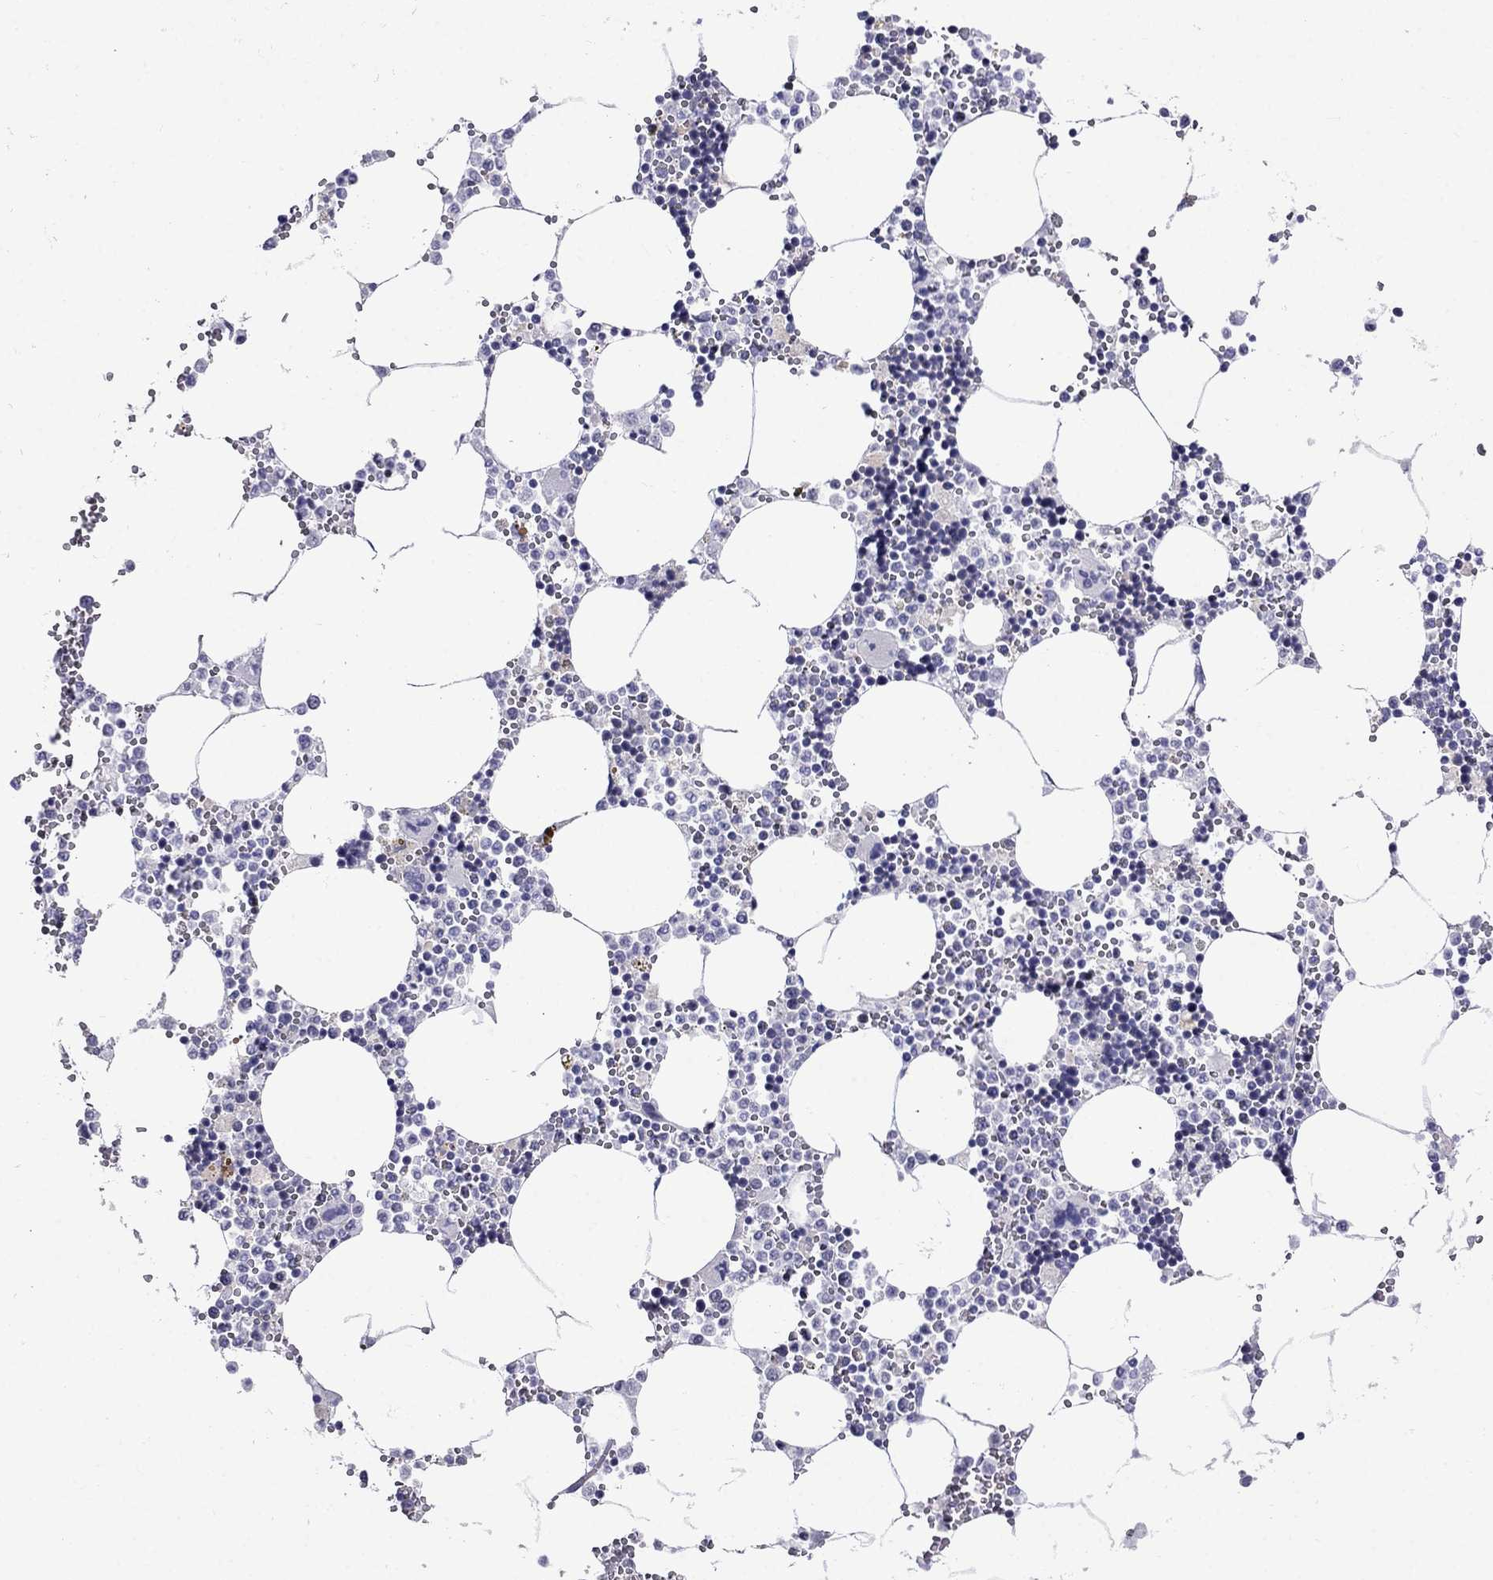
{"staining": {"intensity": "negative", "quantity": "none", "location": "none"}, "tissue": "bone marrow", "cell_type": "Hematopoietic cells", "image_type": "normal", "snomed": [{"axis": "morphology", "description": "Normal tissue, NOS"}, {"axis": "topography", "description": "Bone marrow"}], "caption": "High magnification brightfield microscopy of benign bone marrow stained with DAB (brown) and counterstained with hematoxylin (blue): hematopoietic cells show no significant staining. (DAB (3,3'-diaminobenzidine) immunohistochemistry (IHC), high magnification).", "gene": "MGP", "patient": {"sex": "male", "age": 54}}